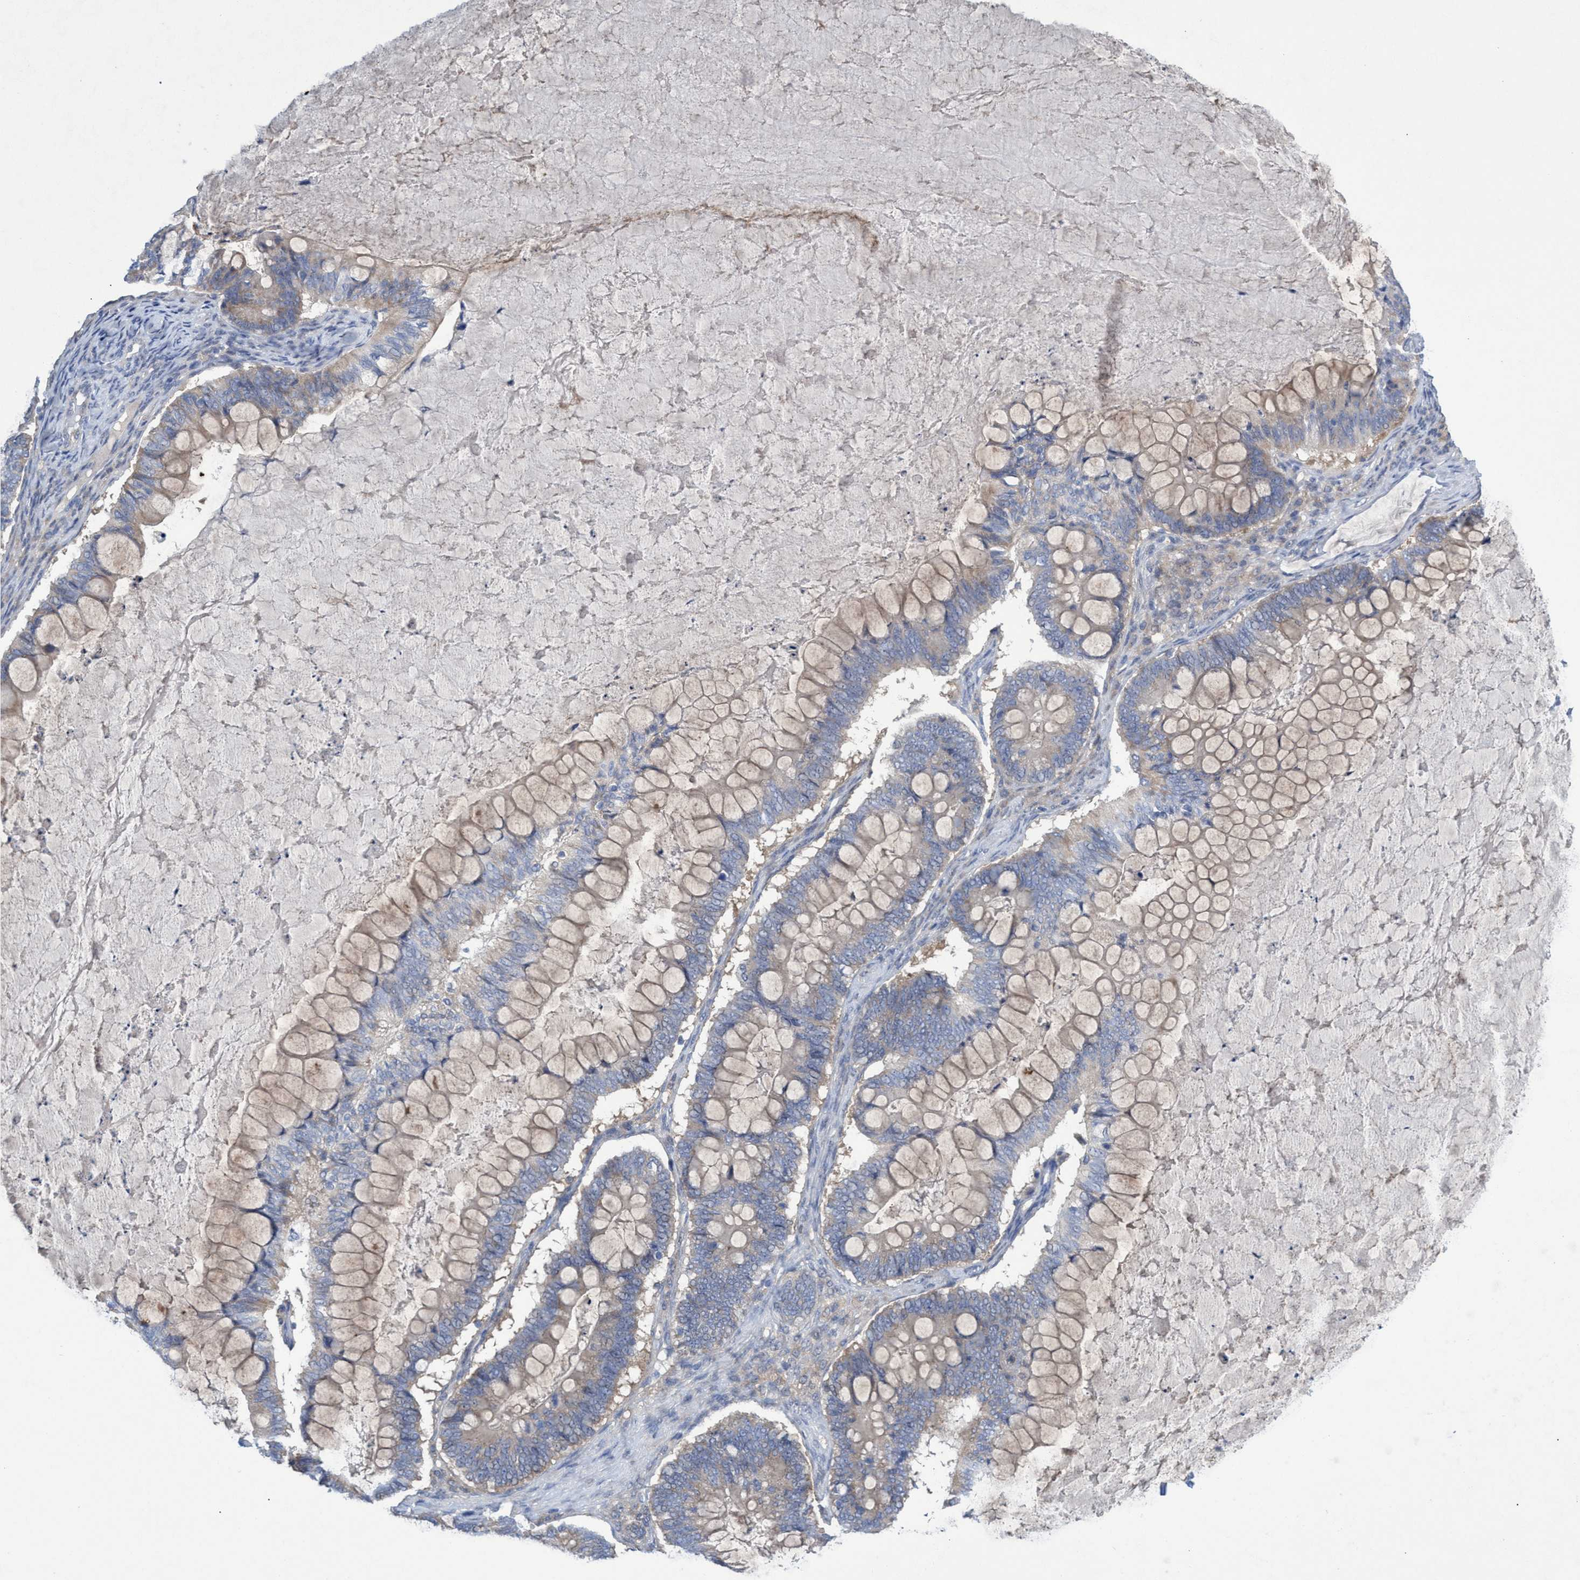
{"staining": {"intensity": "weak", "quantity": "25%-75%", "location": "cytoplasmic/membranous"}, "tissue": "ovarian cancer", "cell_type": "Tumor cells", "image_type": "cancer", "snomed": [{"axis": "morphology", "description": "Cystadenocarcinoma, mucinous, NOS"}, {"axis": "topography", "description": "Ovary"}], "caption": "Protein staining of ovarian cancer (mucinous cystadenocarcinoma) tissue reveals weak cytoplasmic/membranous staining in approximately 25%-75% of tumor cells.", "gene": "SVEP1", "patient": {"sex": "female", "age": 61}}